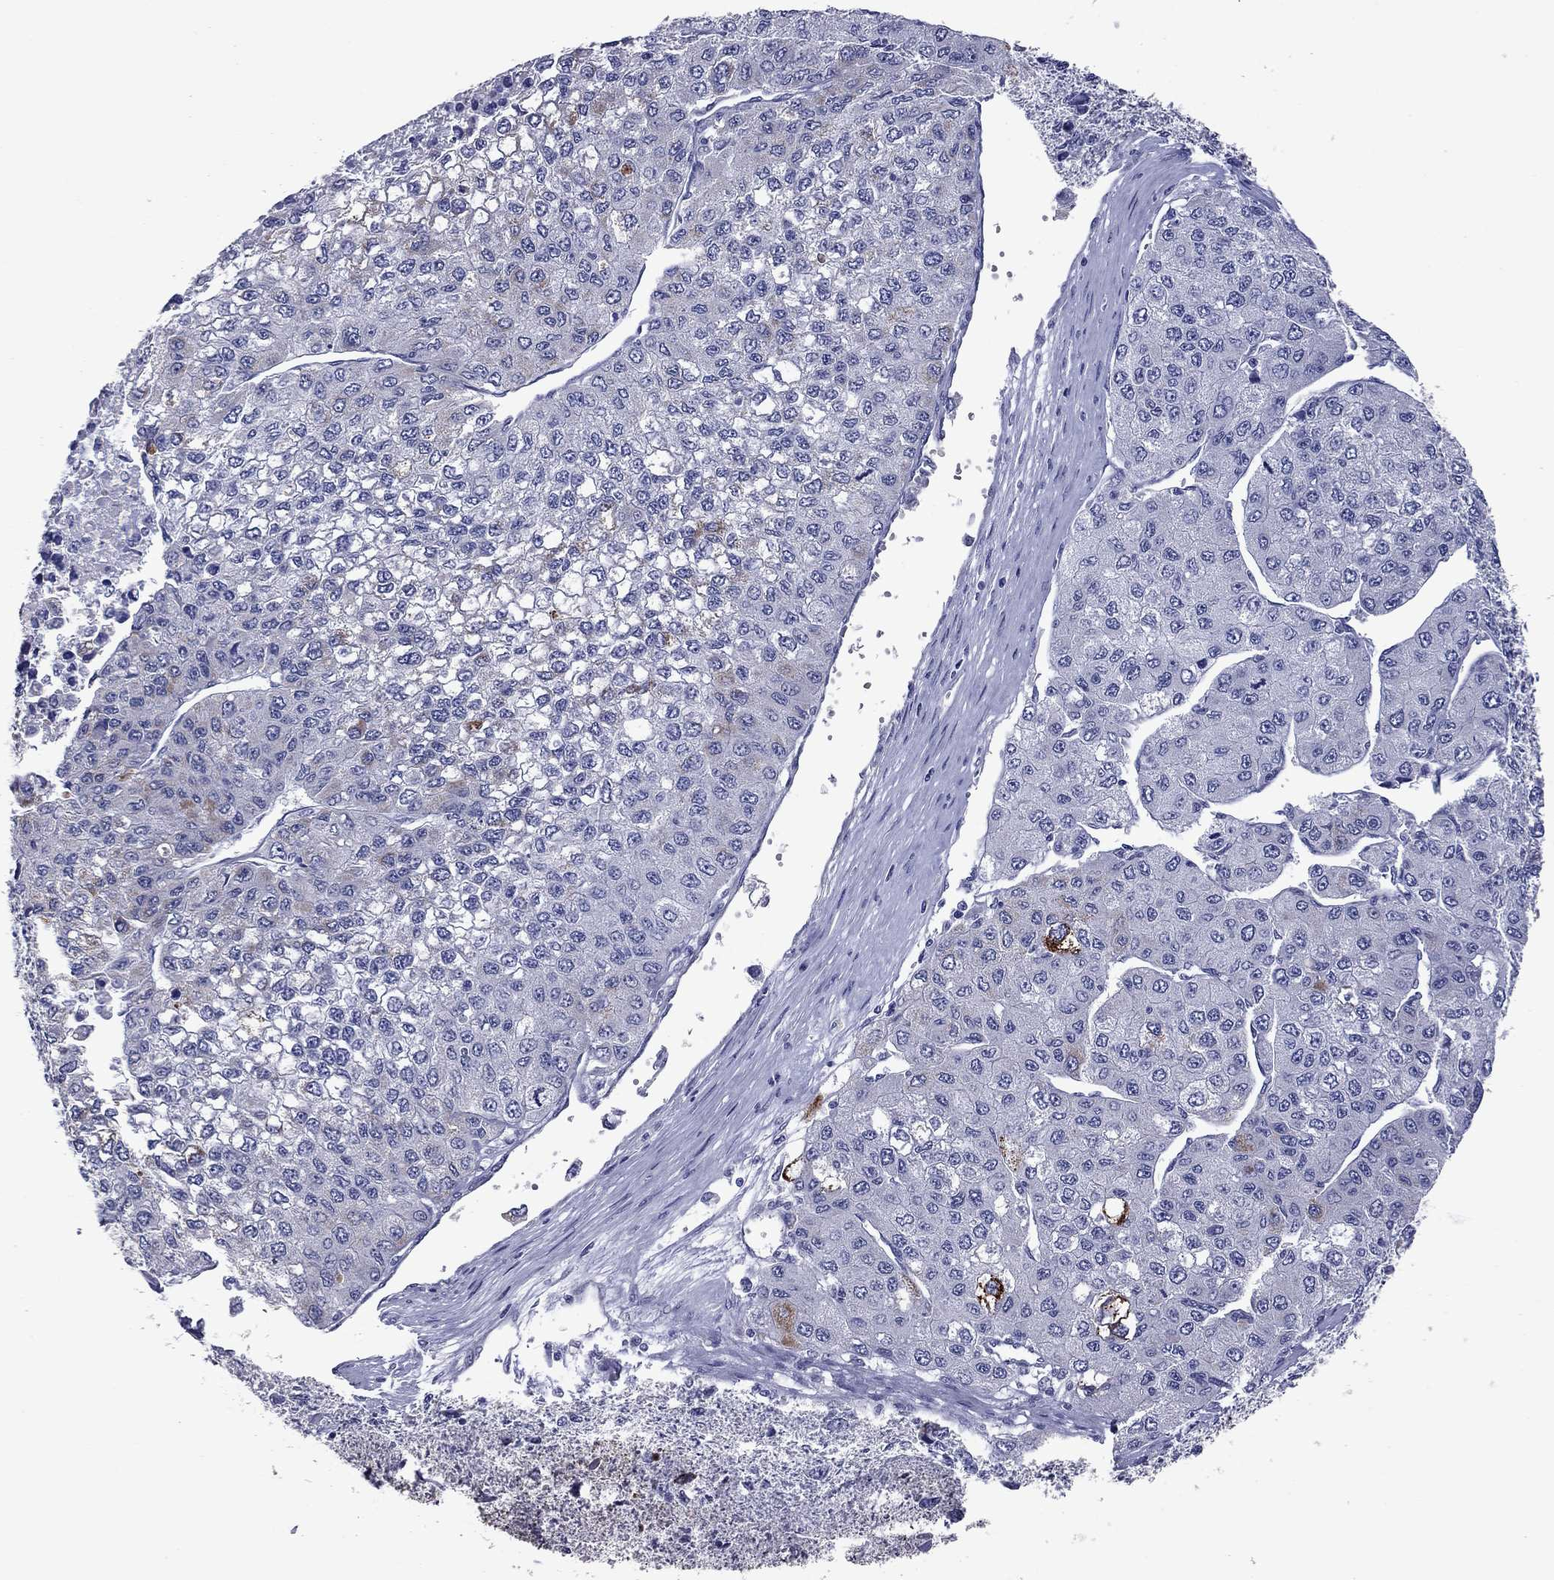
{"staining": {"intensity": "moderate", "quantity": "<25%", "location": "cytoplasmic/membranous"}, "tissue": "liver cancer", "cell_type": "Tumor cells", "image_type": "cancer", "snomed": [{"axis": "morphology", "description": "Carcinoma, Hepatocellular, NOS"}, {"axis": "topography", "description": "Liver"}], "caption": "An immunohistochemistry (IHC) histopathology image of tumor tissue is shown. Protein staining in brown highlights moderate cytoplasmic/membranous positivity in hepatocellular carcinoma (liver) within tumor cells.", "gene": "SHOC2", "patient": {"sex": "female", "age": 66}}